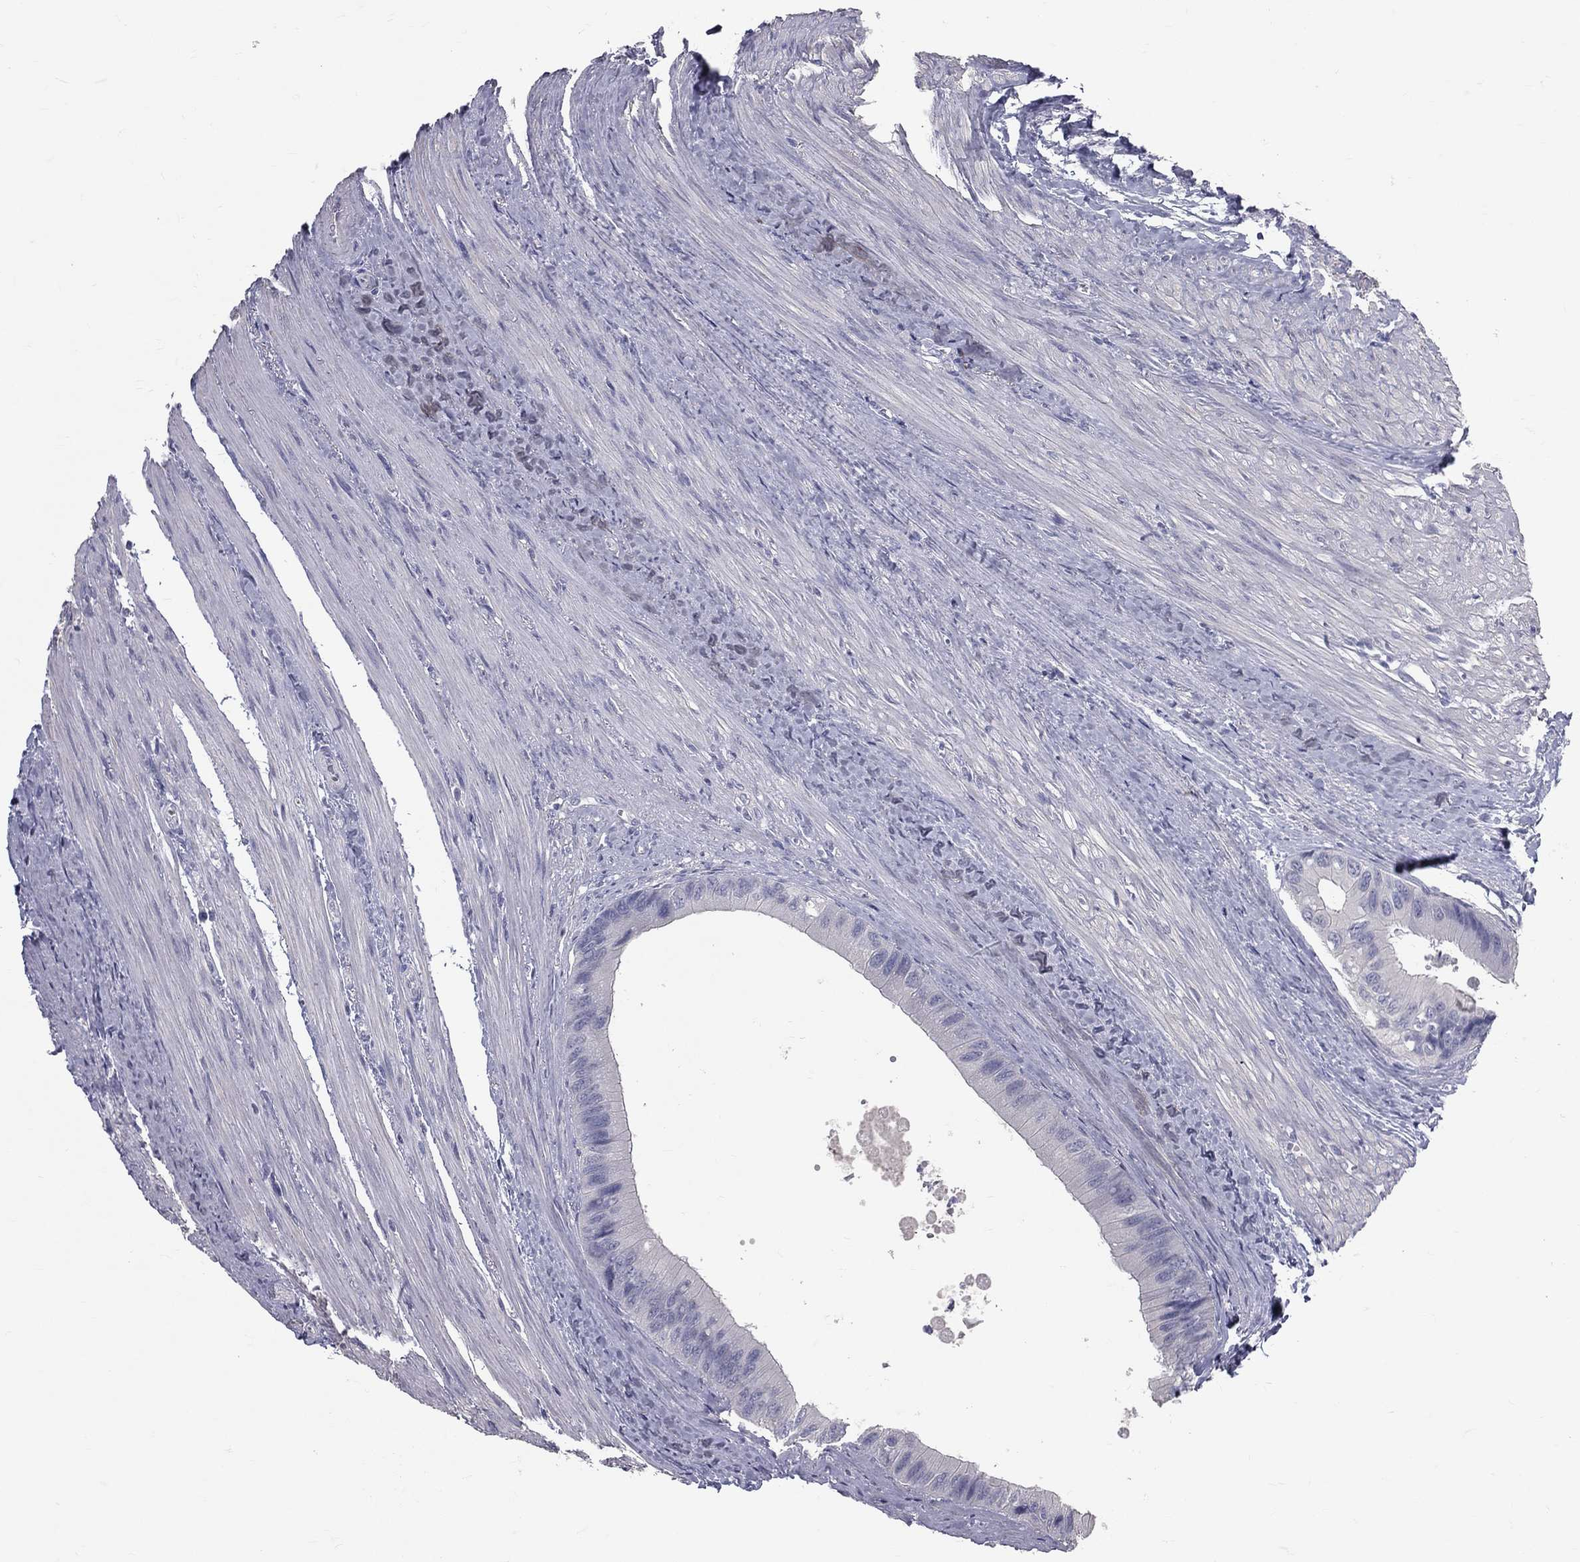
{"staining": {"intensity": "negative", "quantity": "none", "location": "none"}, "tissue": "colorectal cancer", "cell_type": "Tumor cells", "image_type": "cancer", "snomed": [{"axis": "morphology", "description": "Normal tissue, NOS"}, {"axis": "morphology", "description": "Adenocarcinoma, NOS"}, {"axis": "topography", "description": "Colon"}], "caption": "Immunohistochemistry (IHC) of colorectal cancer (adenocarcinoma) demonstrates no staining in tumor cells.", "gene": "TFPI2", "patient": {"sex": "male", "age": 65}}